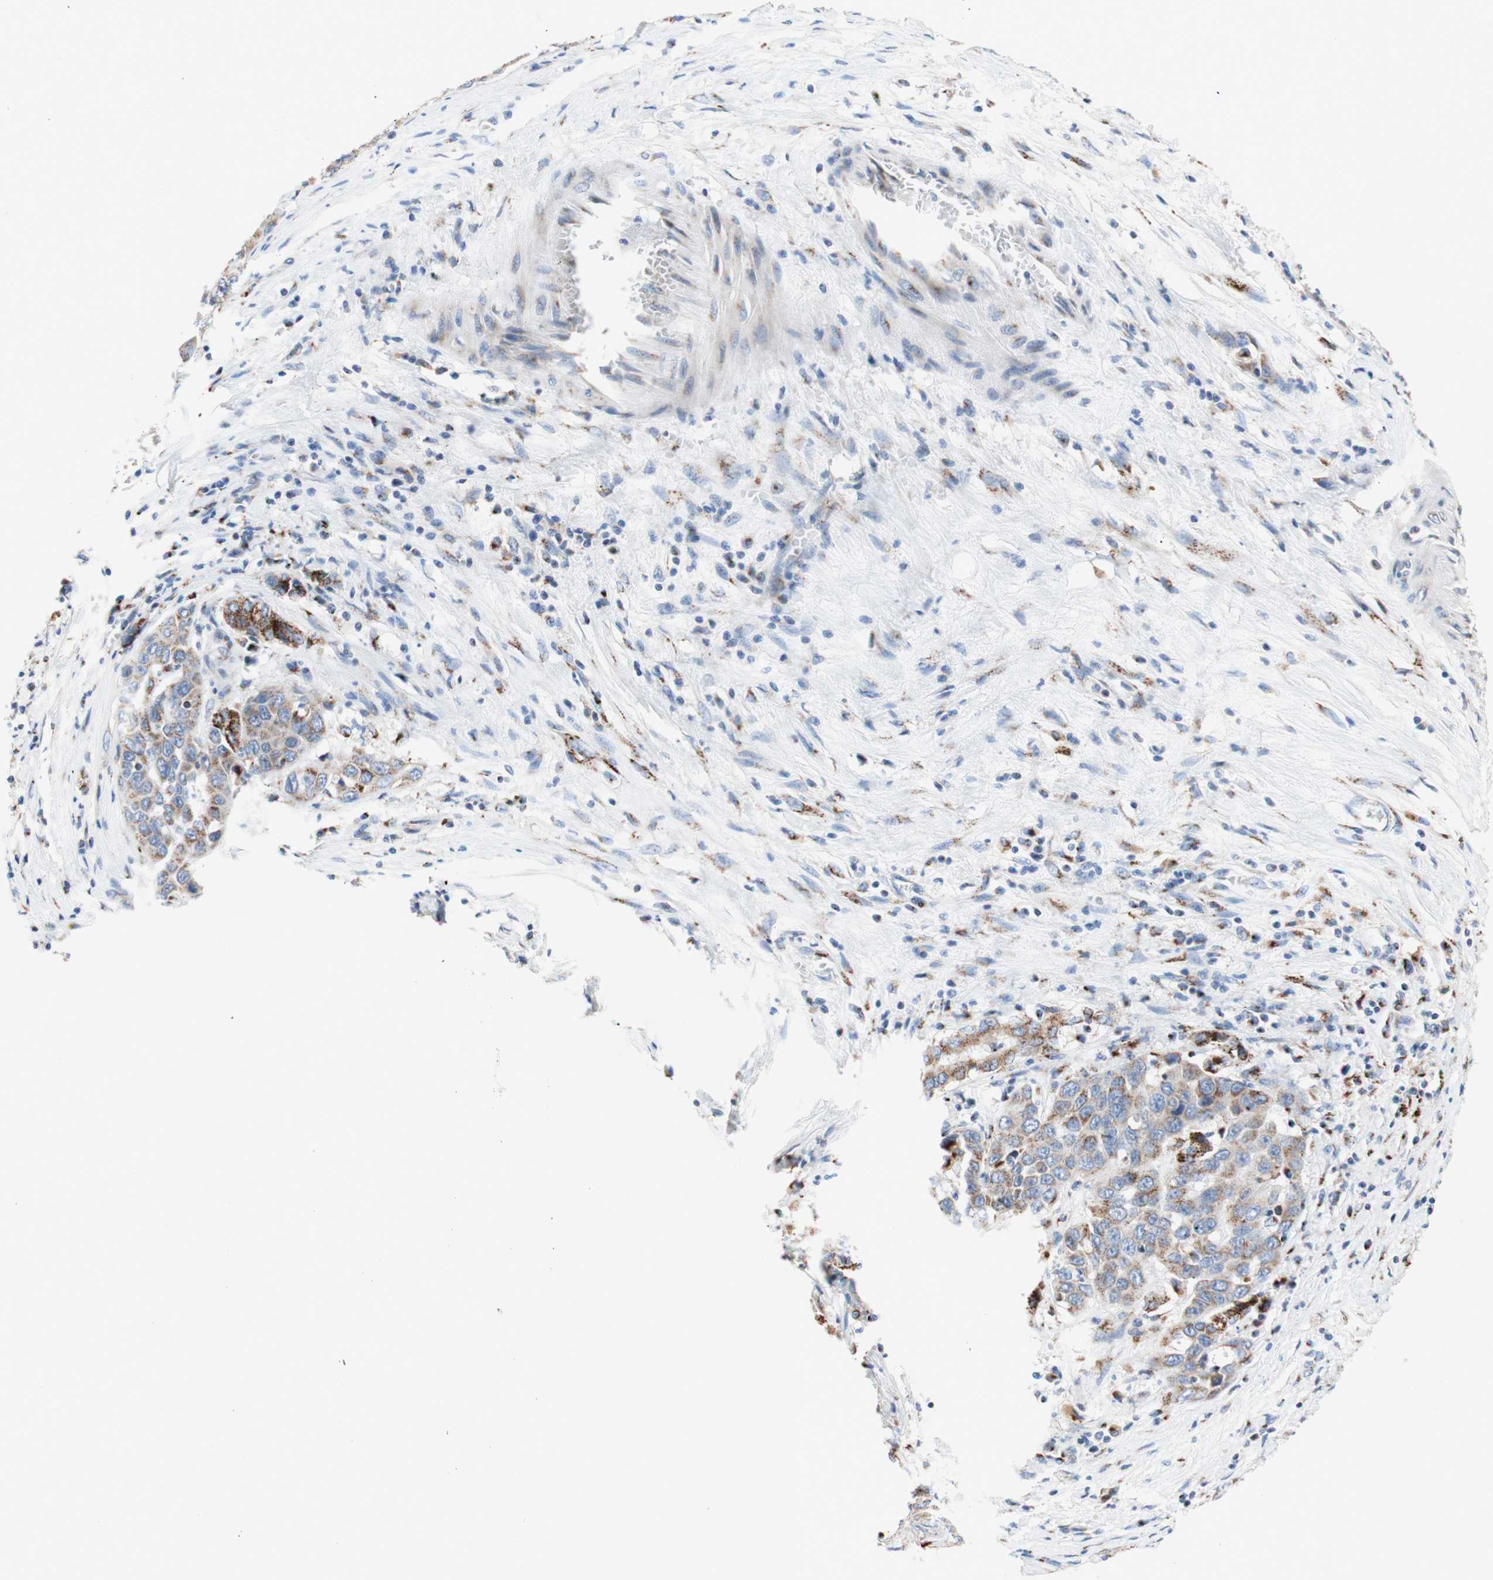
{"staining": {"intensity": "weak", "quantity": "25%-75%", "location": "cytoplasmic/membranous"}, "tissue": "liver cancer", "cell_type": "Tumor cells", "image_type": "cancer", "snomed": [{"axis": "morphology", "description": "Cholangiocarcinoma"}, {"axis": "topography", "description": "Liver"}], "caption": "There is low levels of weak cytoplasmic/membranous positivity in tumor cells of liver cancer, as demonstrated by immunohistochemical staining (brown color).", "gene": "GALNT2", "patient": {"sex": "female", "age": 52}}